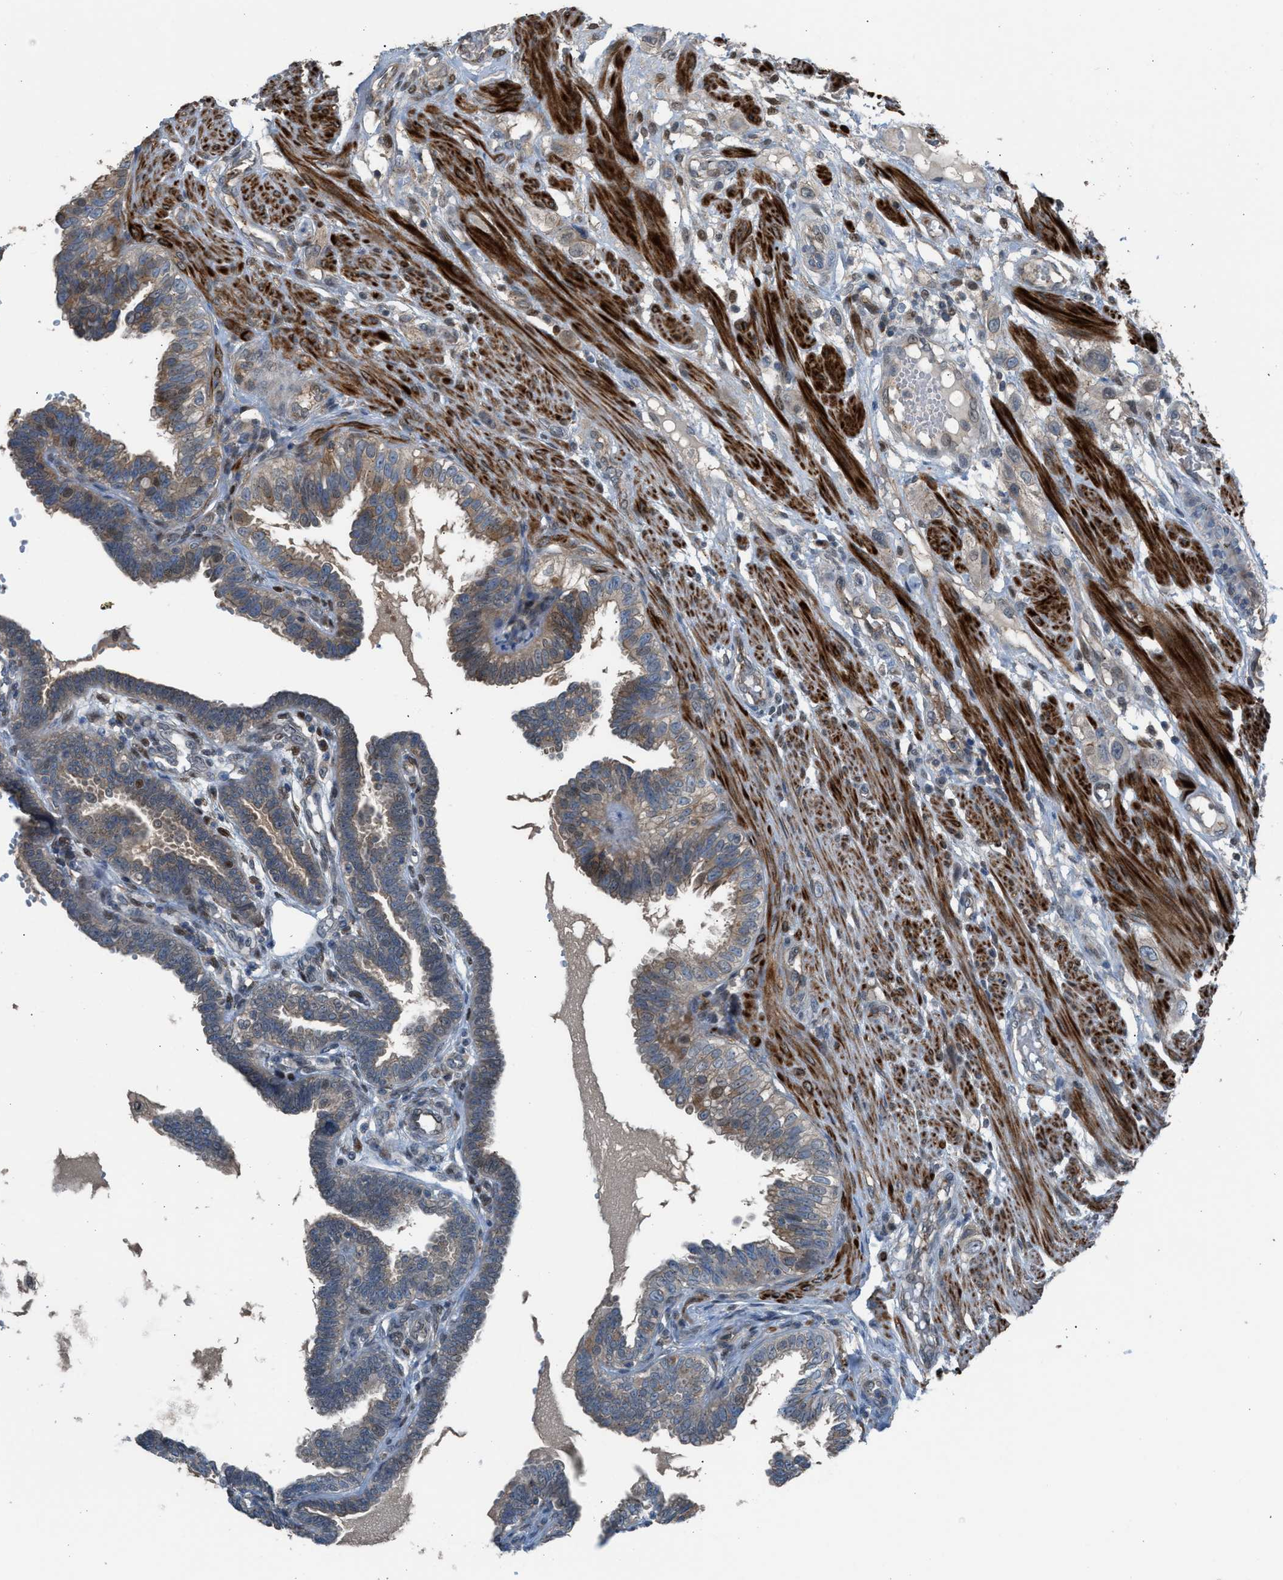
{"staining": {"intensity": "weak", "quantity": ">75%", "location": "cytoplasmic/membranous"}, "tissue": "fallopian tube", "cell_type": "Glandular cells", "image_type": "normal", "snomed": [{"axis": "morphology", "description": "Normal tissue, NOS"}, {"axis": "topography", "description": "Fallopian tube"}, {"axis": "topography", "description": "Placenta"}], "caption": "Immunohistochemistry histopathology image of normal human fallopian tube stained for a protein (brown), which reveals low levels of weak cytoplasmic/membranous staining in about >75% of glandular cells.", "gene": "CRTC1", "patient": {"sex": "female", "age": 34}}